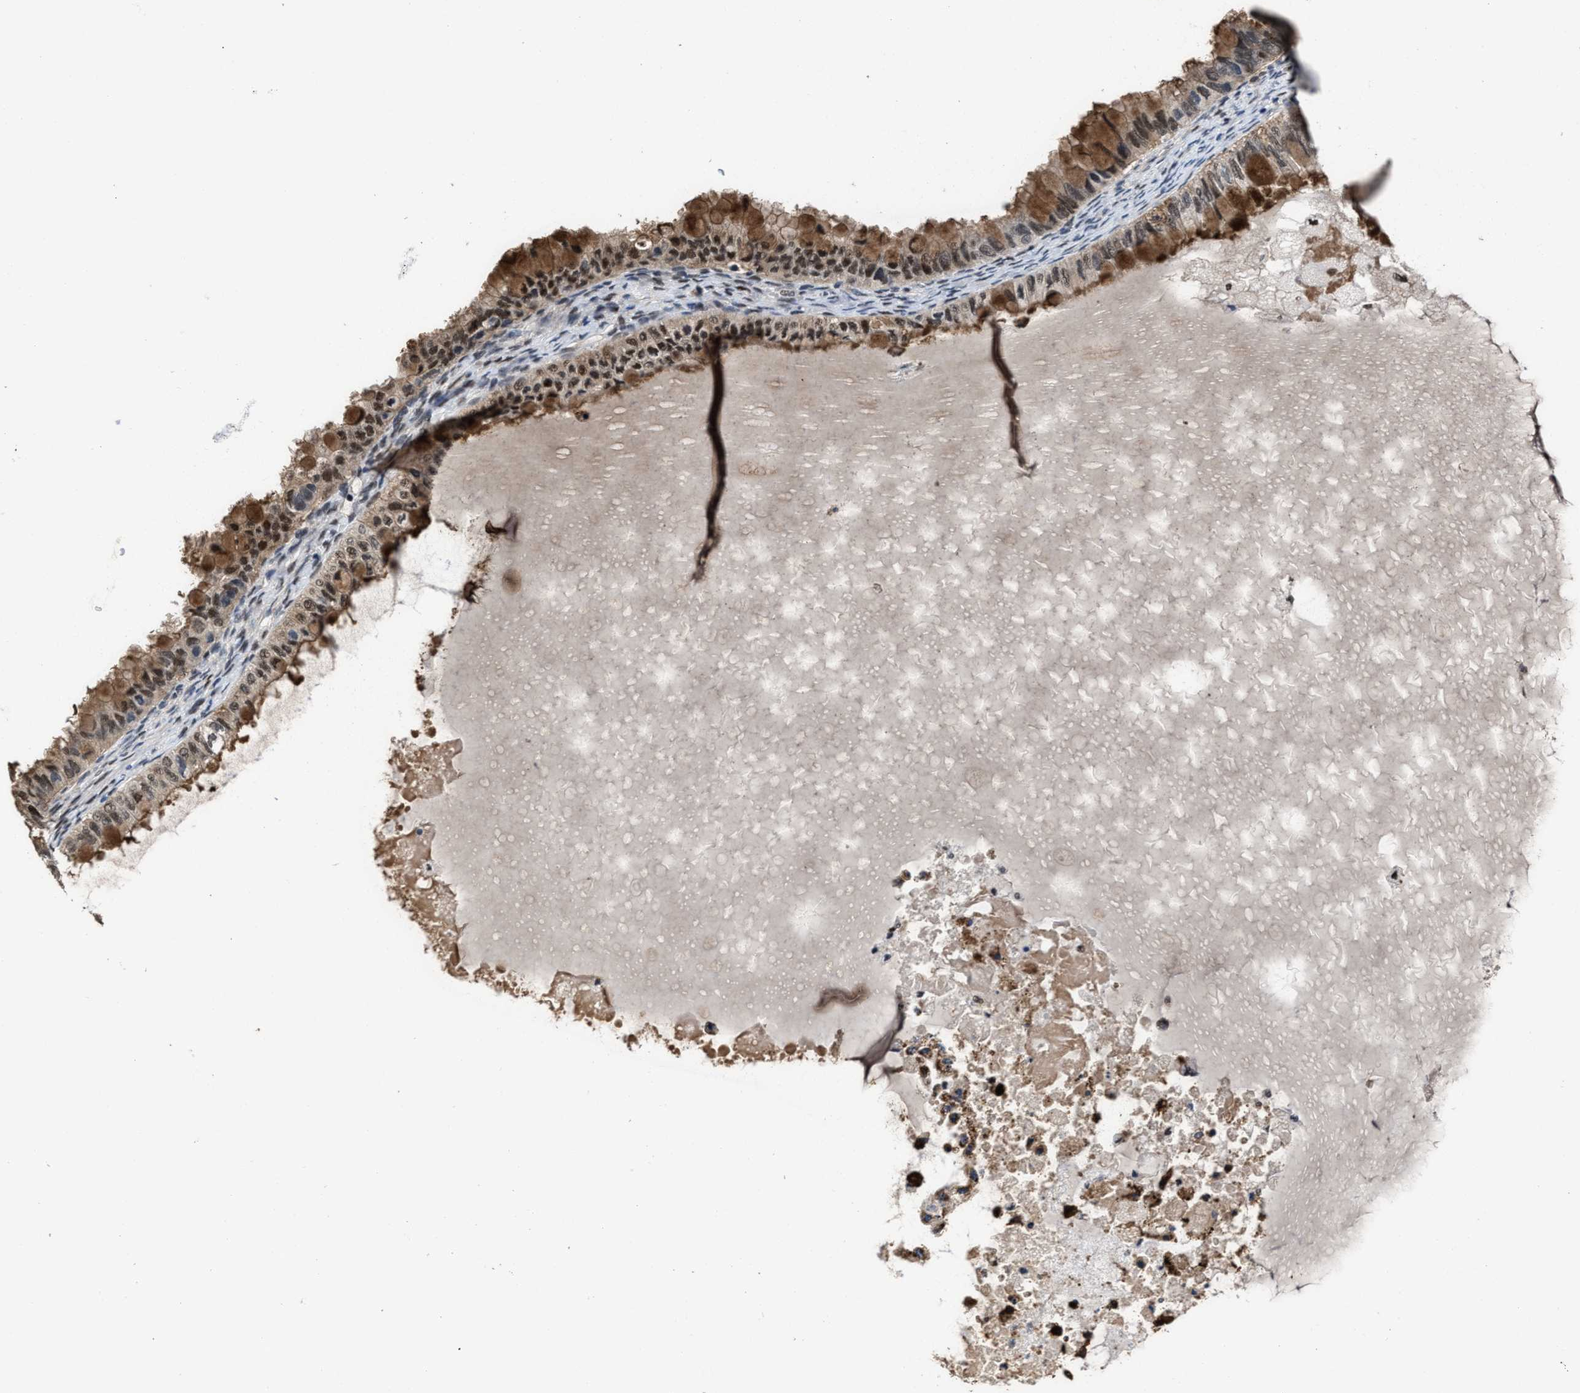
{"staining": {"intensity": "moderate", "quantity": ">75%", "location": "cytoplasmic/membranous,nuclear"}, "tissue": "ovarian cancer", "cell_type": "Tumor cells", "image_type": "cancer", "snomed": [{"axis": "morphology", "description": "Cystadenocarcinoma, mucinous, NOS"}, {"axis": "topography", "description": "Ovary"}], "caption": "Protein staining displays moderate cytoplasmic/membranous and nuclear staining in about >75% of tumor cells in ovarian mucinous cystadenocarcinoma.", "gene": "ZNF20", "patient": {"sex": "female", "age": 80}}